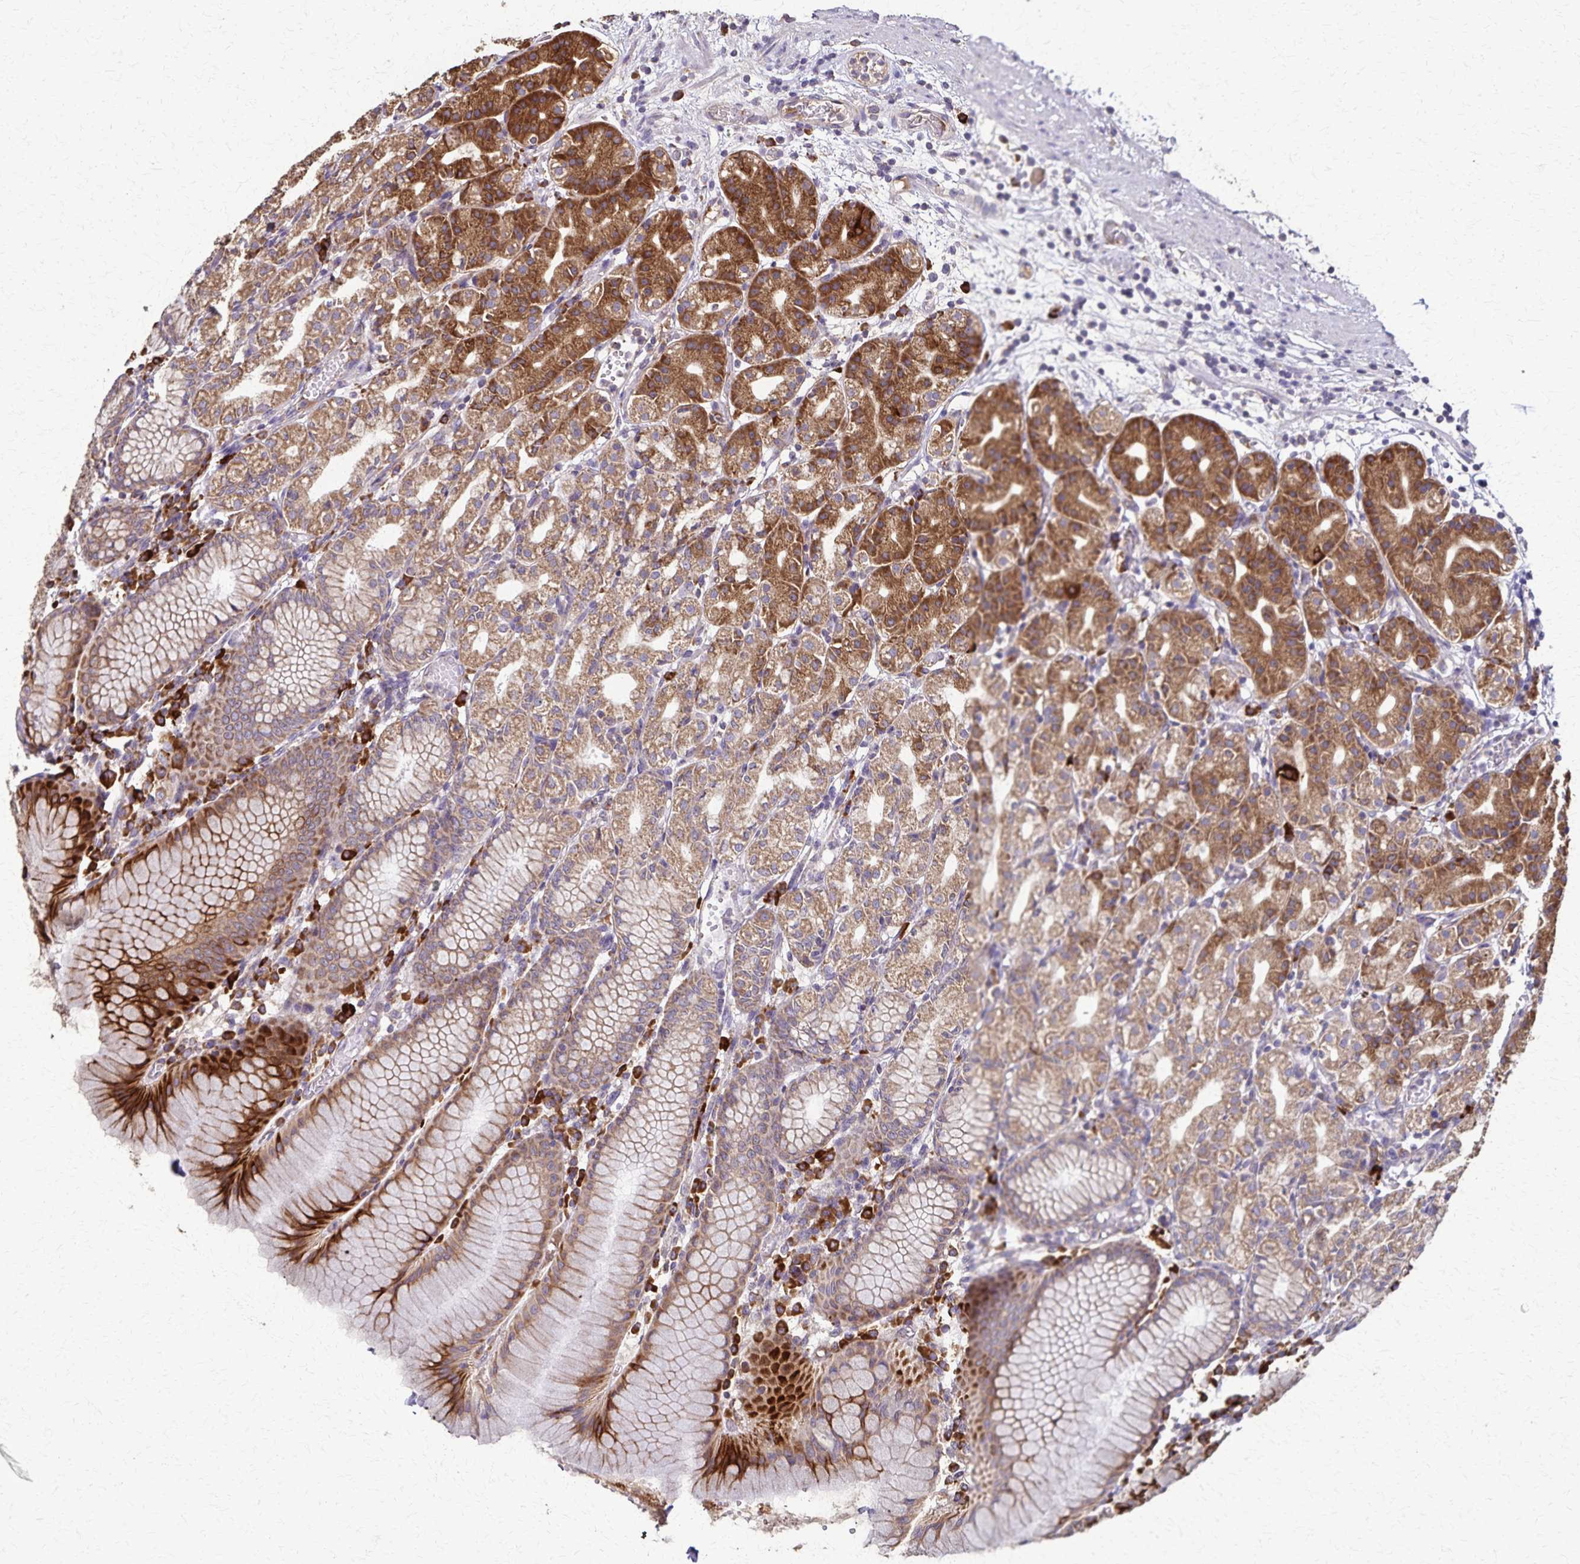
{"staining": {"intensity": "moderate", "quantity": ">75%", "location": "cytoplasmic/membranous"}, "tissue": "stomach", "cell_type": "Glandular cells", "image_type": "normal", "snomed": [{"axis": "morphology", "description": "Normal tissue, NOS"}, {"axis": "topography", "description": "Stomach"}], "caption": "The immunohistochemical stain highlights moderate cytoplasmic/membranous positivity in glandular cells of unremarkable stomach.", "gene": "RNF10", "patient": {"sex": "female", "age": 57}}